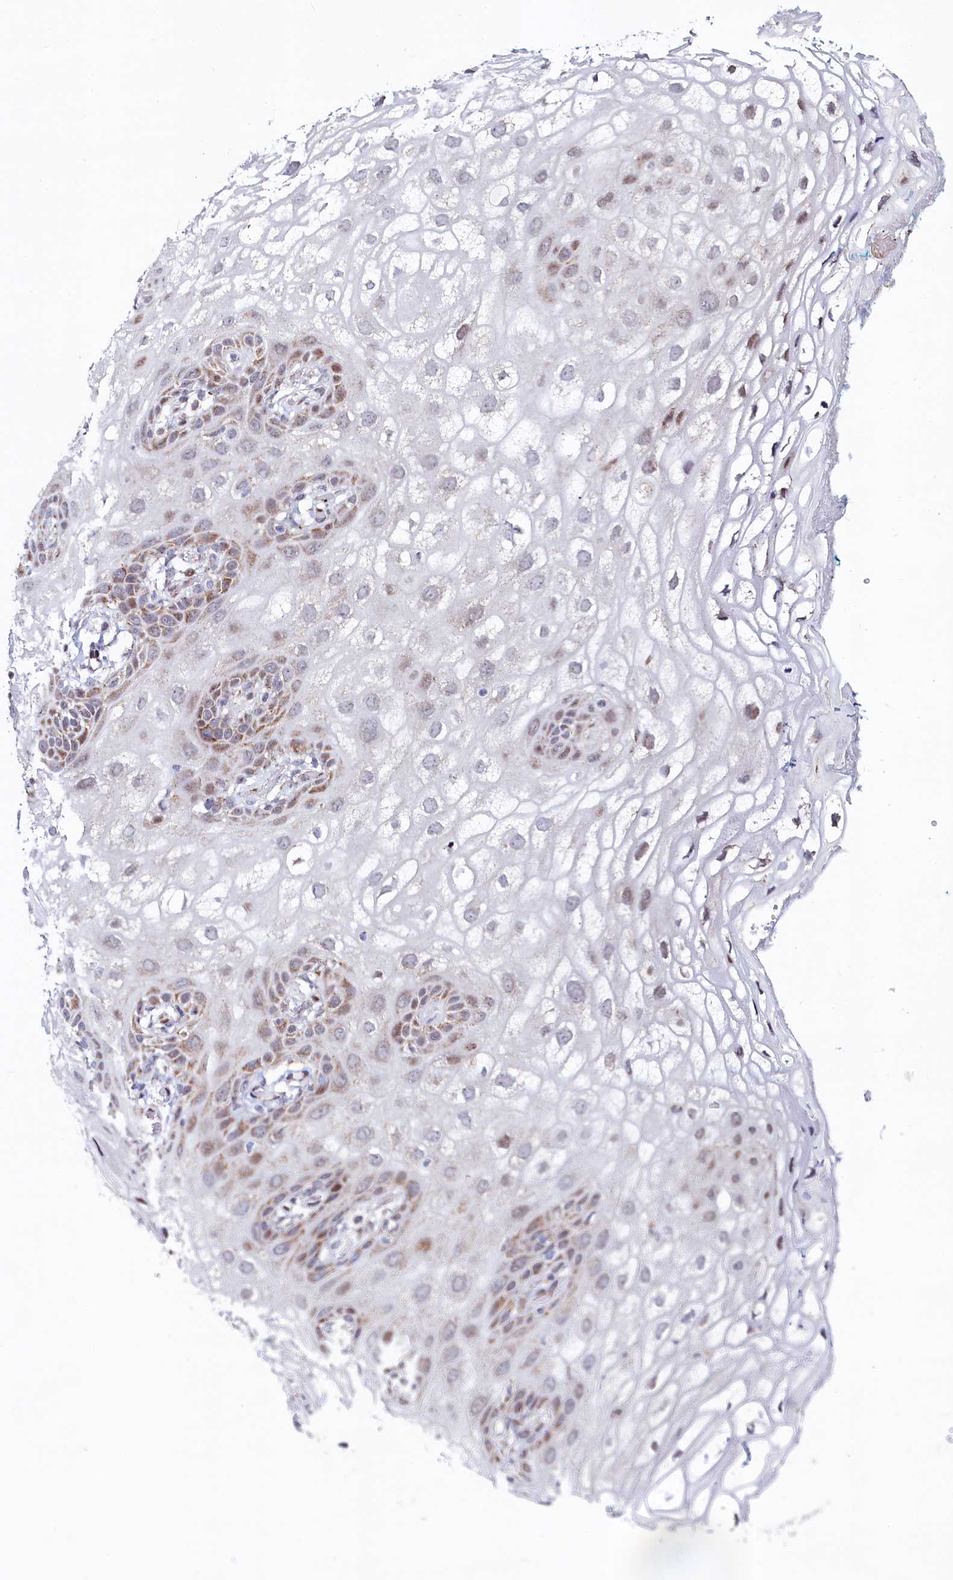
{"staining": {"intensity": "moderate", "quantity": "25%-75%", "location": "cytoplasmic/membranous"}, "tissue": "vagina", "cell_type": "Squamous epithelial cells", "image_type": "normal", "snomed": [{"axis": "morphology", "description": "Normal tissue, NOS"}, {"axis": "topography", "description": "Vagina"}], "caption": "Immunohistochemistry histopathology image of unremarkable vagina: vagina stained using immunohistochemistry (IHC) exhibits medium levels of moderate protein expression localized specifically in the cytoplasmic/membranous of squamous epithelial cells, appearing as a cytoplasmic/membranous brown color.", "gene": "HDGFL3", "patient": {"sex": "female", "age": 68}}